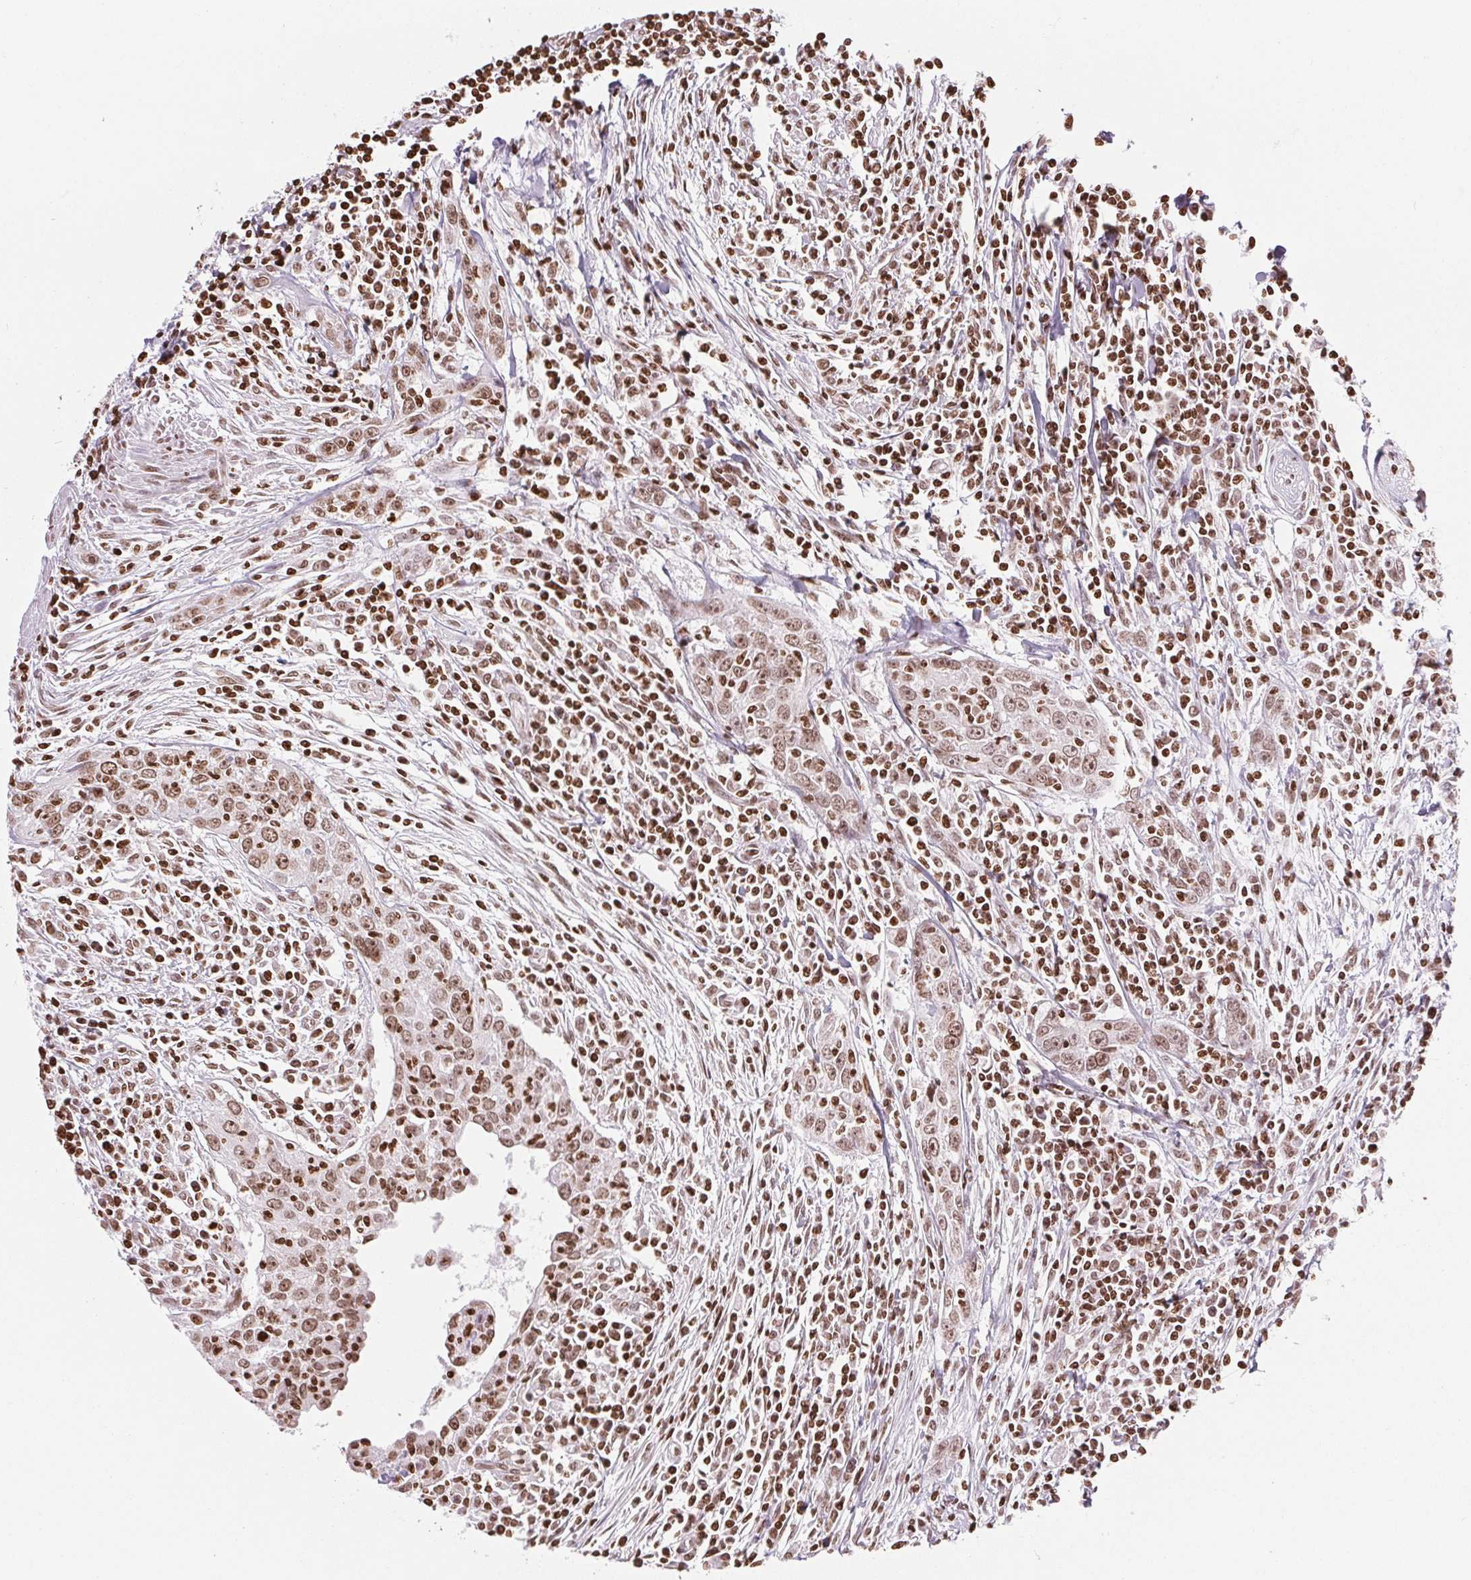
{"staining": {"intensity": "moderate", "quantity": ">75%", "location": "nuclear"}, "tissue": "urothelial cancer", "cell_type": "Tumor cells", "image_type": "cancer", "snomed": [{"axis": "morphology", "description": "Urothelial carcinoma, High grade"}, {"axis": "topography", "description": "Urinary bladder"}], "caption": "IHC image of neoplastic tissue: high-grade urothelial carcinoma stained using immunohistochemistry demonstrates medium levels of moderate protein expression localized specifically in the nuclear of tumor cells, appearing as a nuclear brown color.", "gene": "SMIM12", "patient": {"sex": "male", "age": 83}}